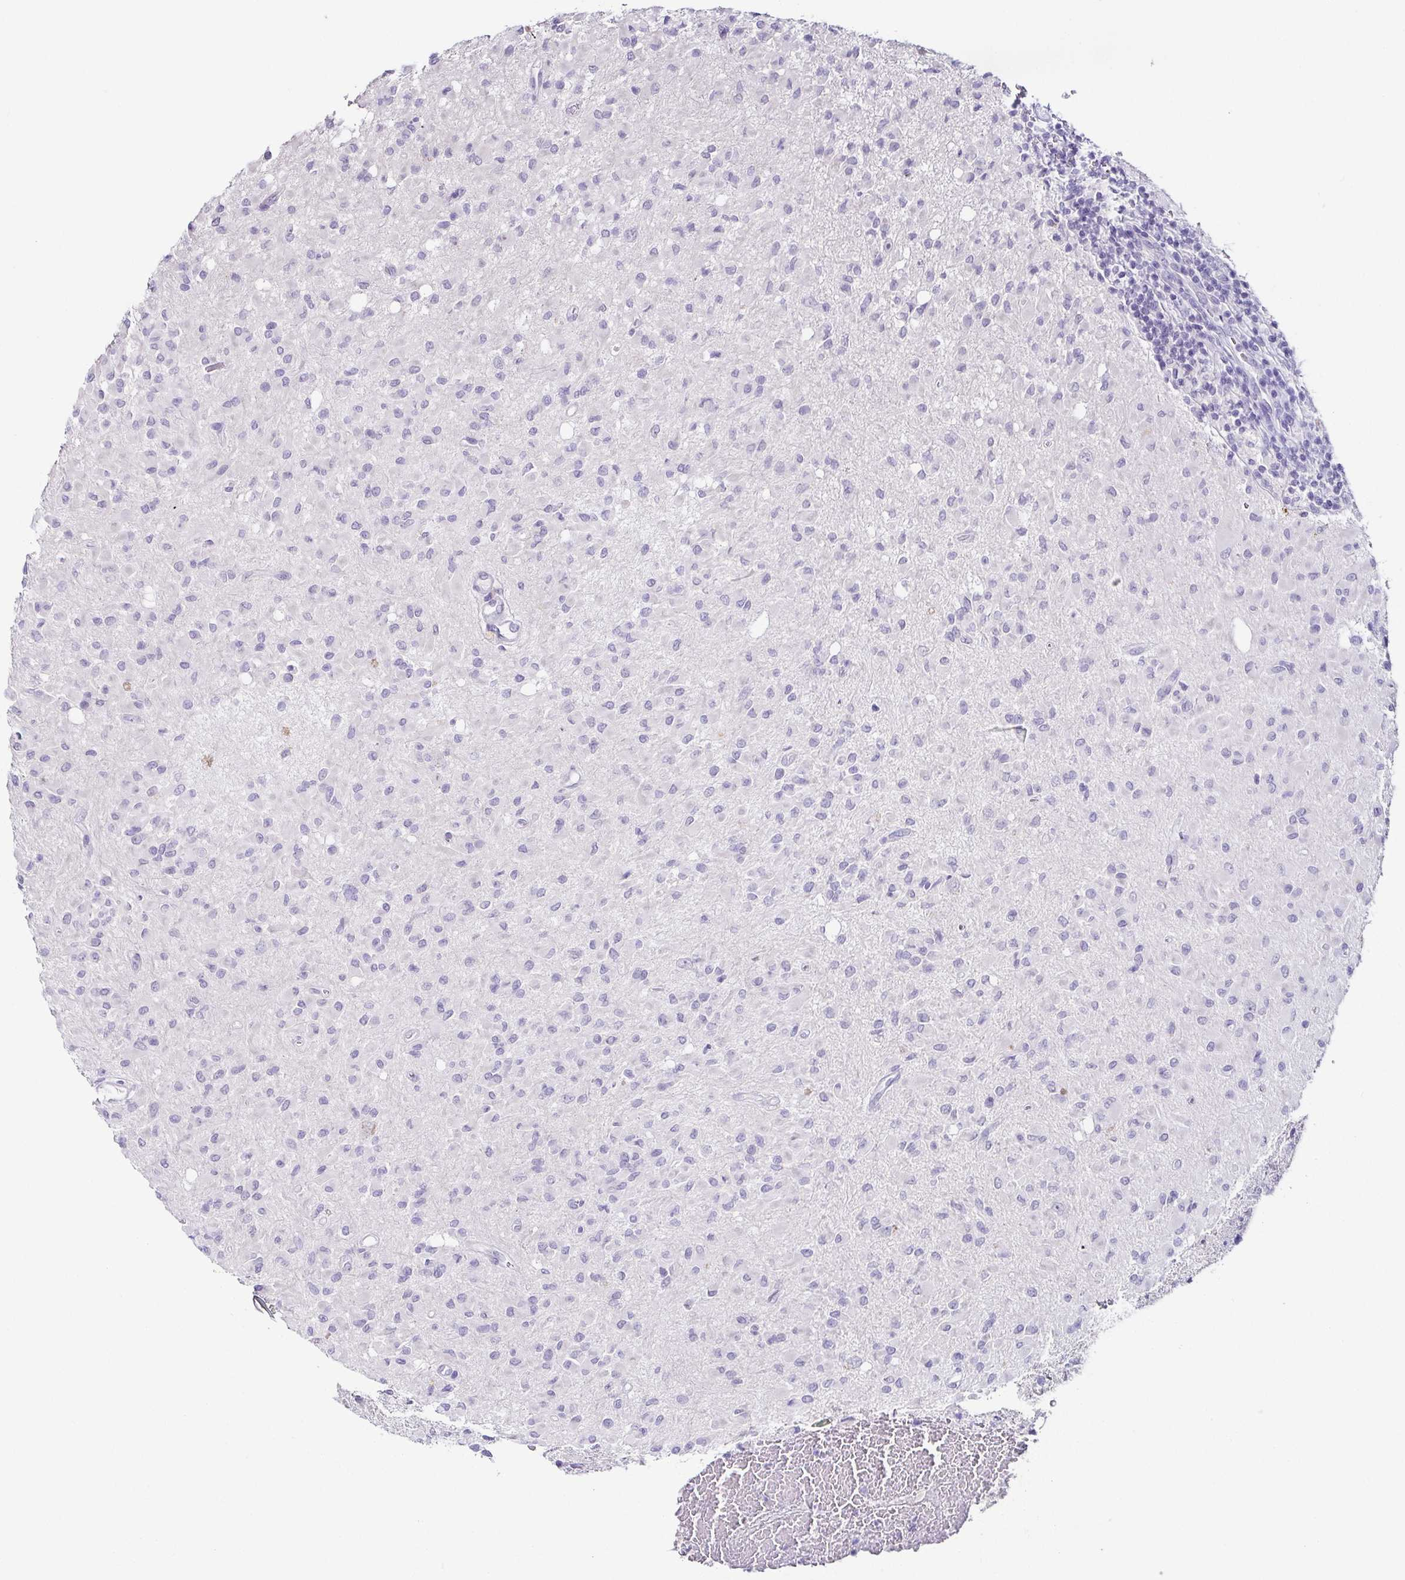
{"staining": {"intensity": "negative", "quantity": "none", "location": "none"}, "tissue": "glioma", "cell_type": "Tumor cells", "image_type": "cancer", "snomed": [{"axis": "morphology", "description": "Glioma, malignant, Low grade"}, {"axis": "topography", "description": "Brain"}], "caption": "A high-resolution photomicrograph shows IHC staining of malignant low-grade glioma, which displays no significant expression in tumor cells.", "gene": "TP73", "patient": {"sex": "female", "age": 33}}